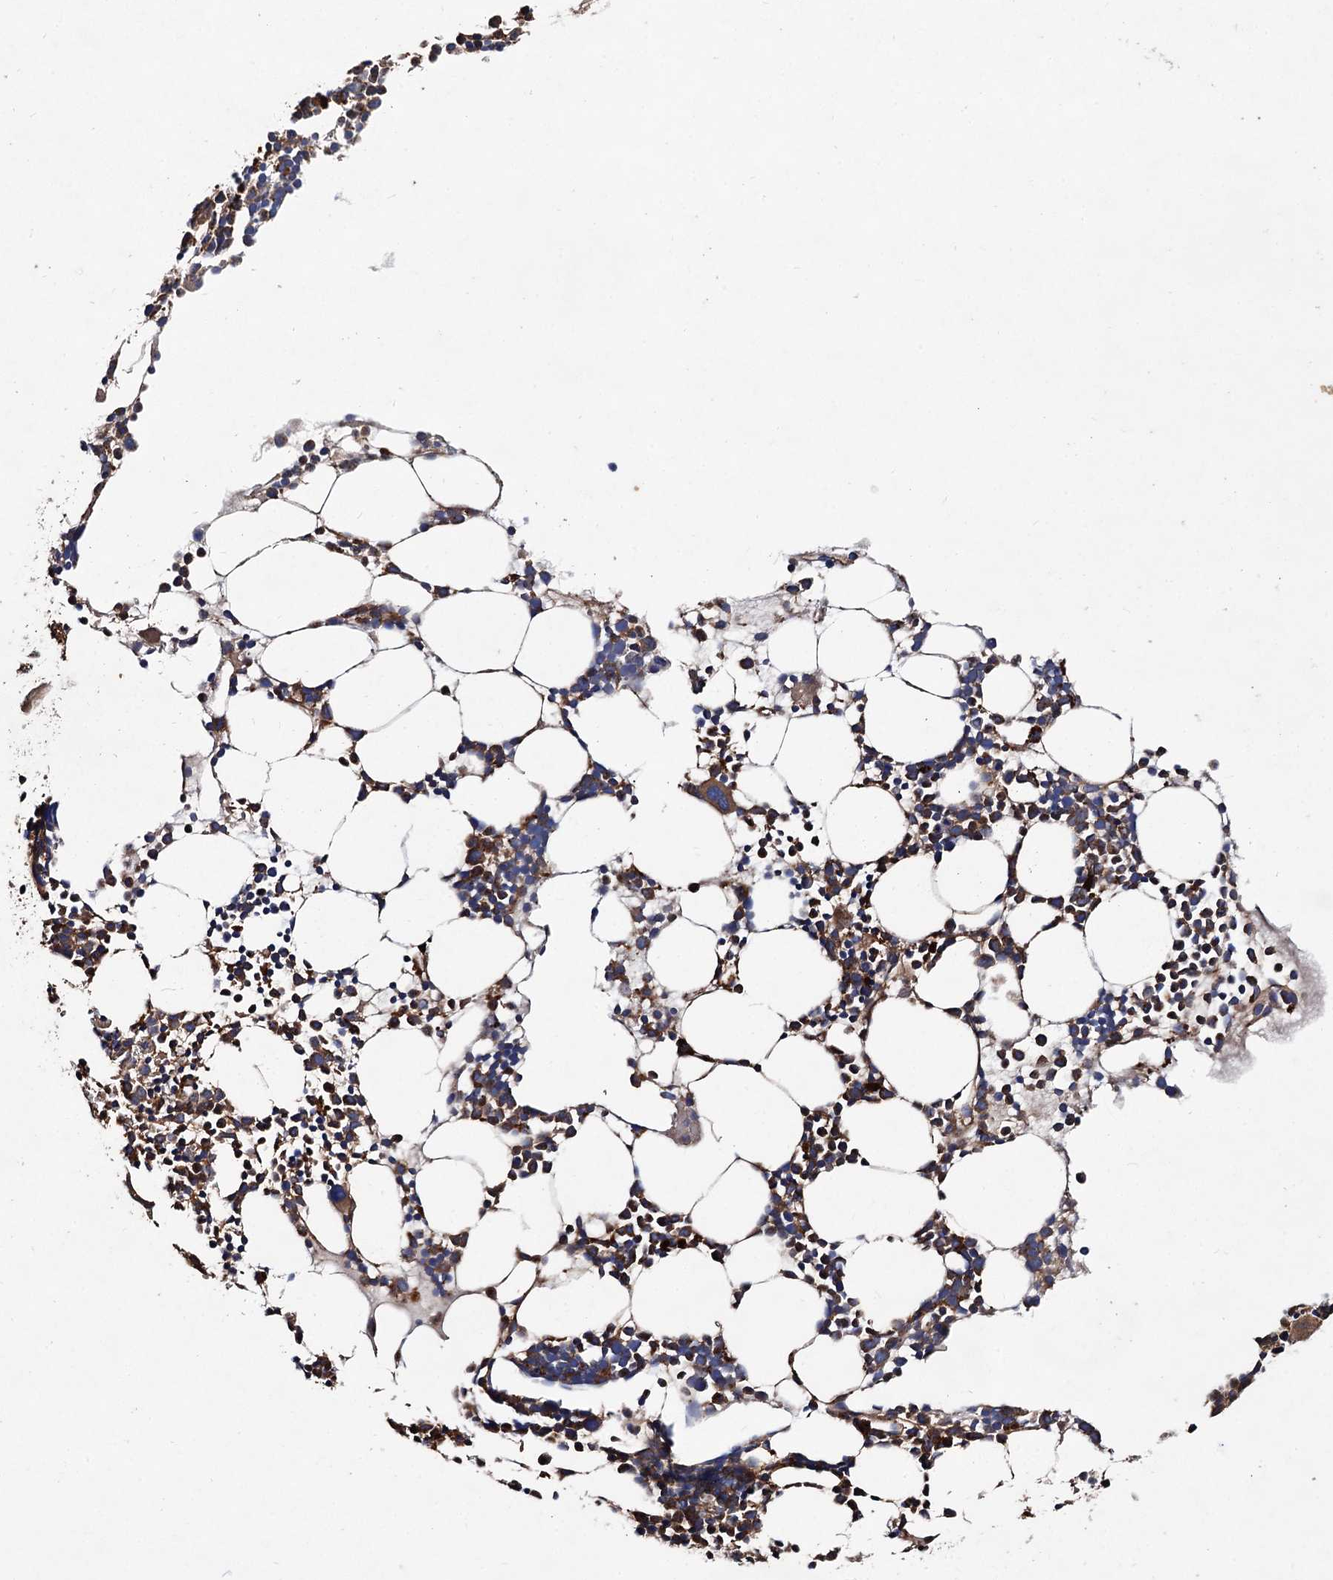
{"staining": {"intensity": "strong", "quantity": "25%-75%", "location": "cytoplasmic/membranous"}, "tissue": "bone marrow", "cell_type": "Hematopoietic cells", "image_type": "normal", "snomed": [{"axis": "morphology", "description": "Normal tissue, NOS"}, {"axis": "topography", "description": "Bone marrow"}], "caption": "A high amount of strong cytoplasmic/membranous positivity is identified in approximately 25%-75% of hematopoietic cells in benign bone marrow.", "gene": "VPS29", "patient": {"sex": "female", "age": 89}}